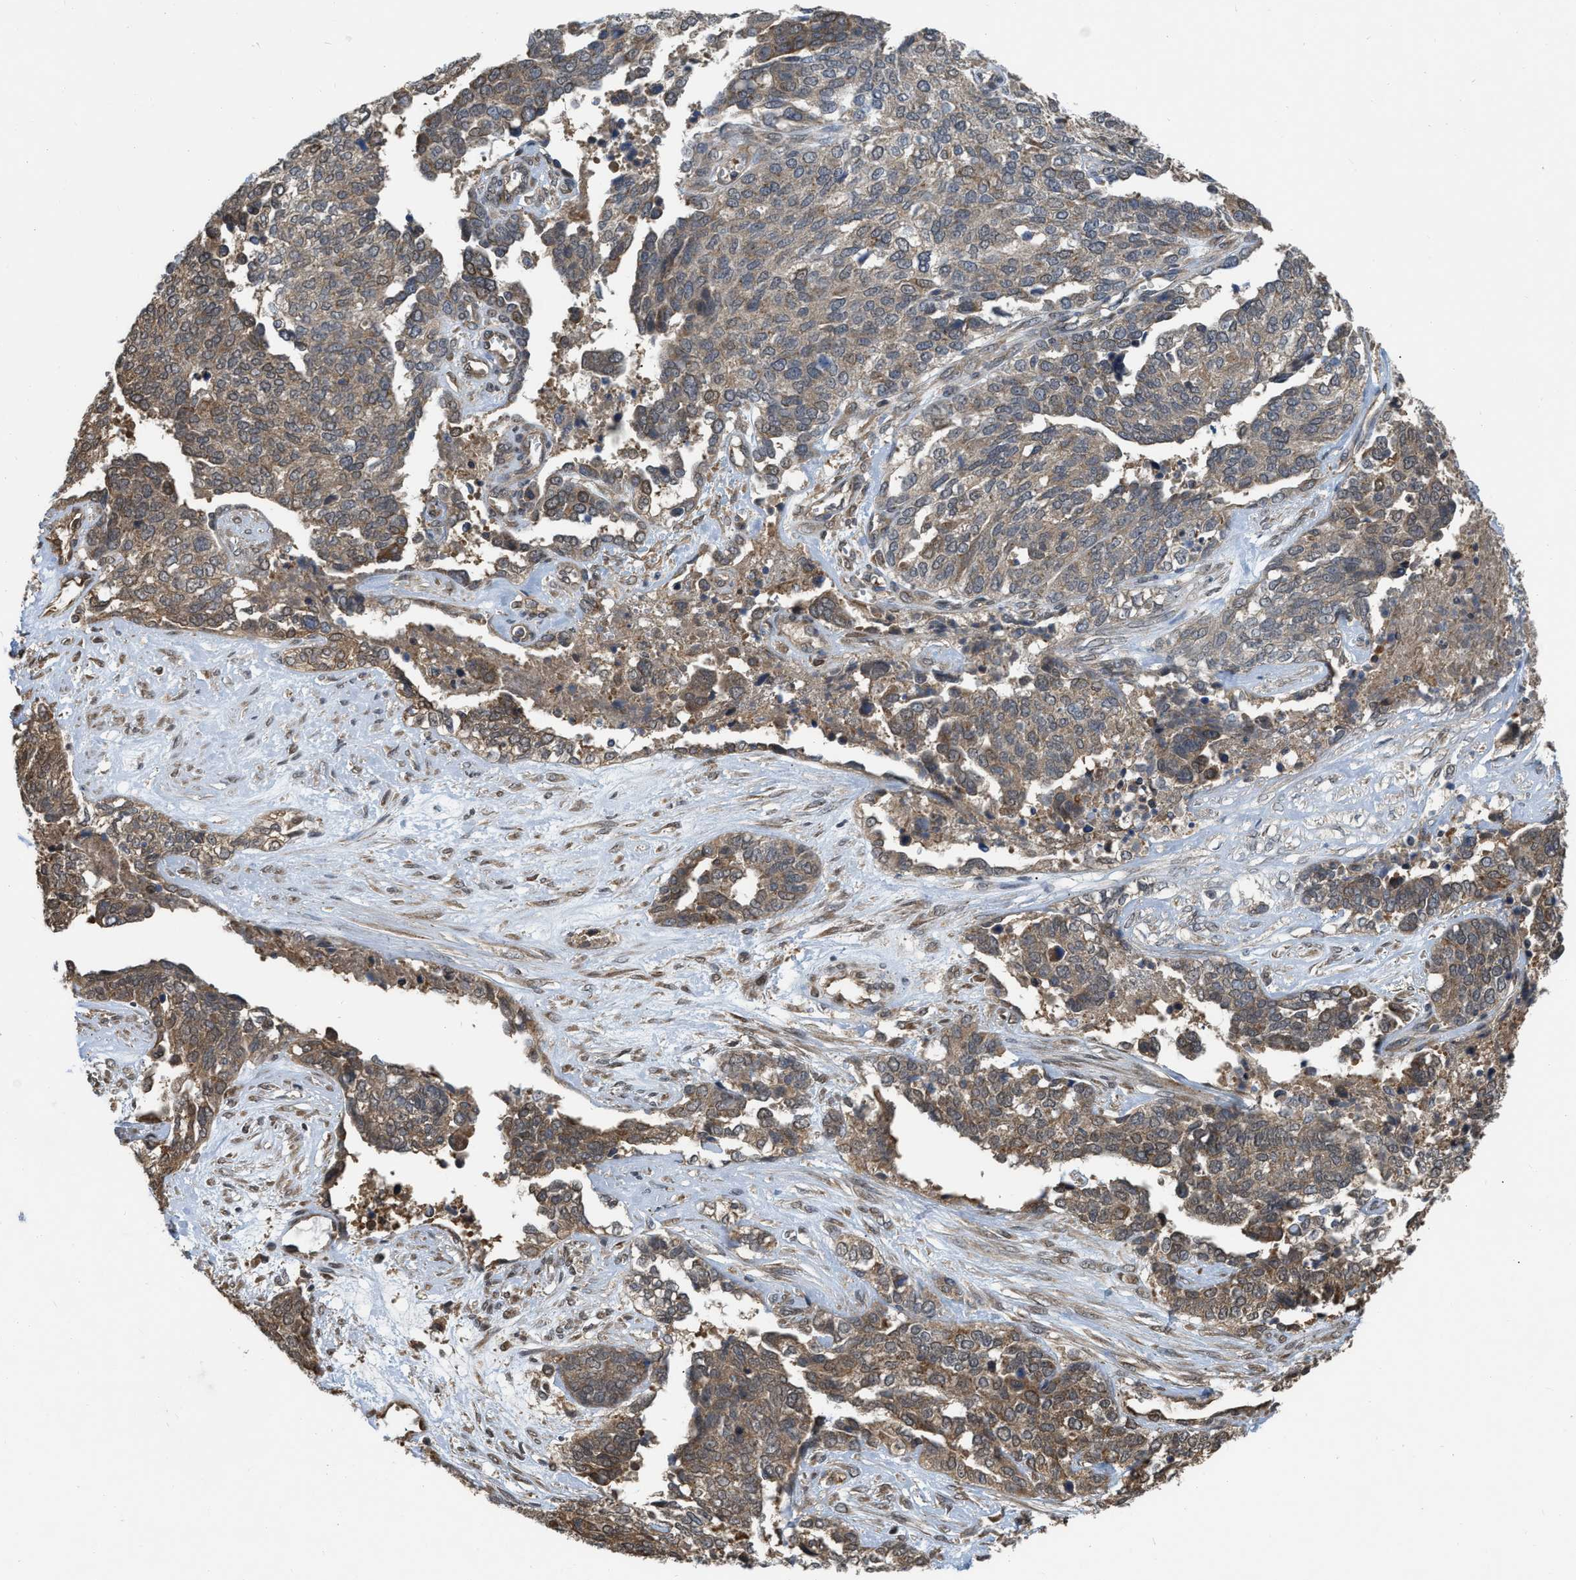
{"staining": {"intensity": "moderate", "quantity": "25%-75%", "location": "cytoplasmic/membranous"}, "tissue": "ovarian cancer", "cell_type": "Tumor cells", "image_type": "cancer", "snomed": [{"axis": "morphology", "description": "Cystadenocarcinoma, serous, NOS"}, {"axis": "topography", "description": "Ovary"}], "caption": "An immunohistochemistry histopathology image of neoplastic tissue is shown. Protein staining in brown labels moderate cytoplasmic/membranous positivity in ovarian serous cystadenocarcinoma within tumor cells.", "gene": "BCL7C", "patient": {"sex": "female", "age": 44}}